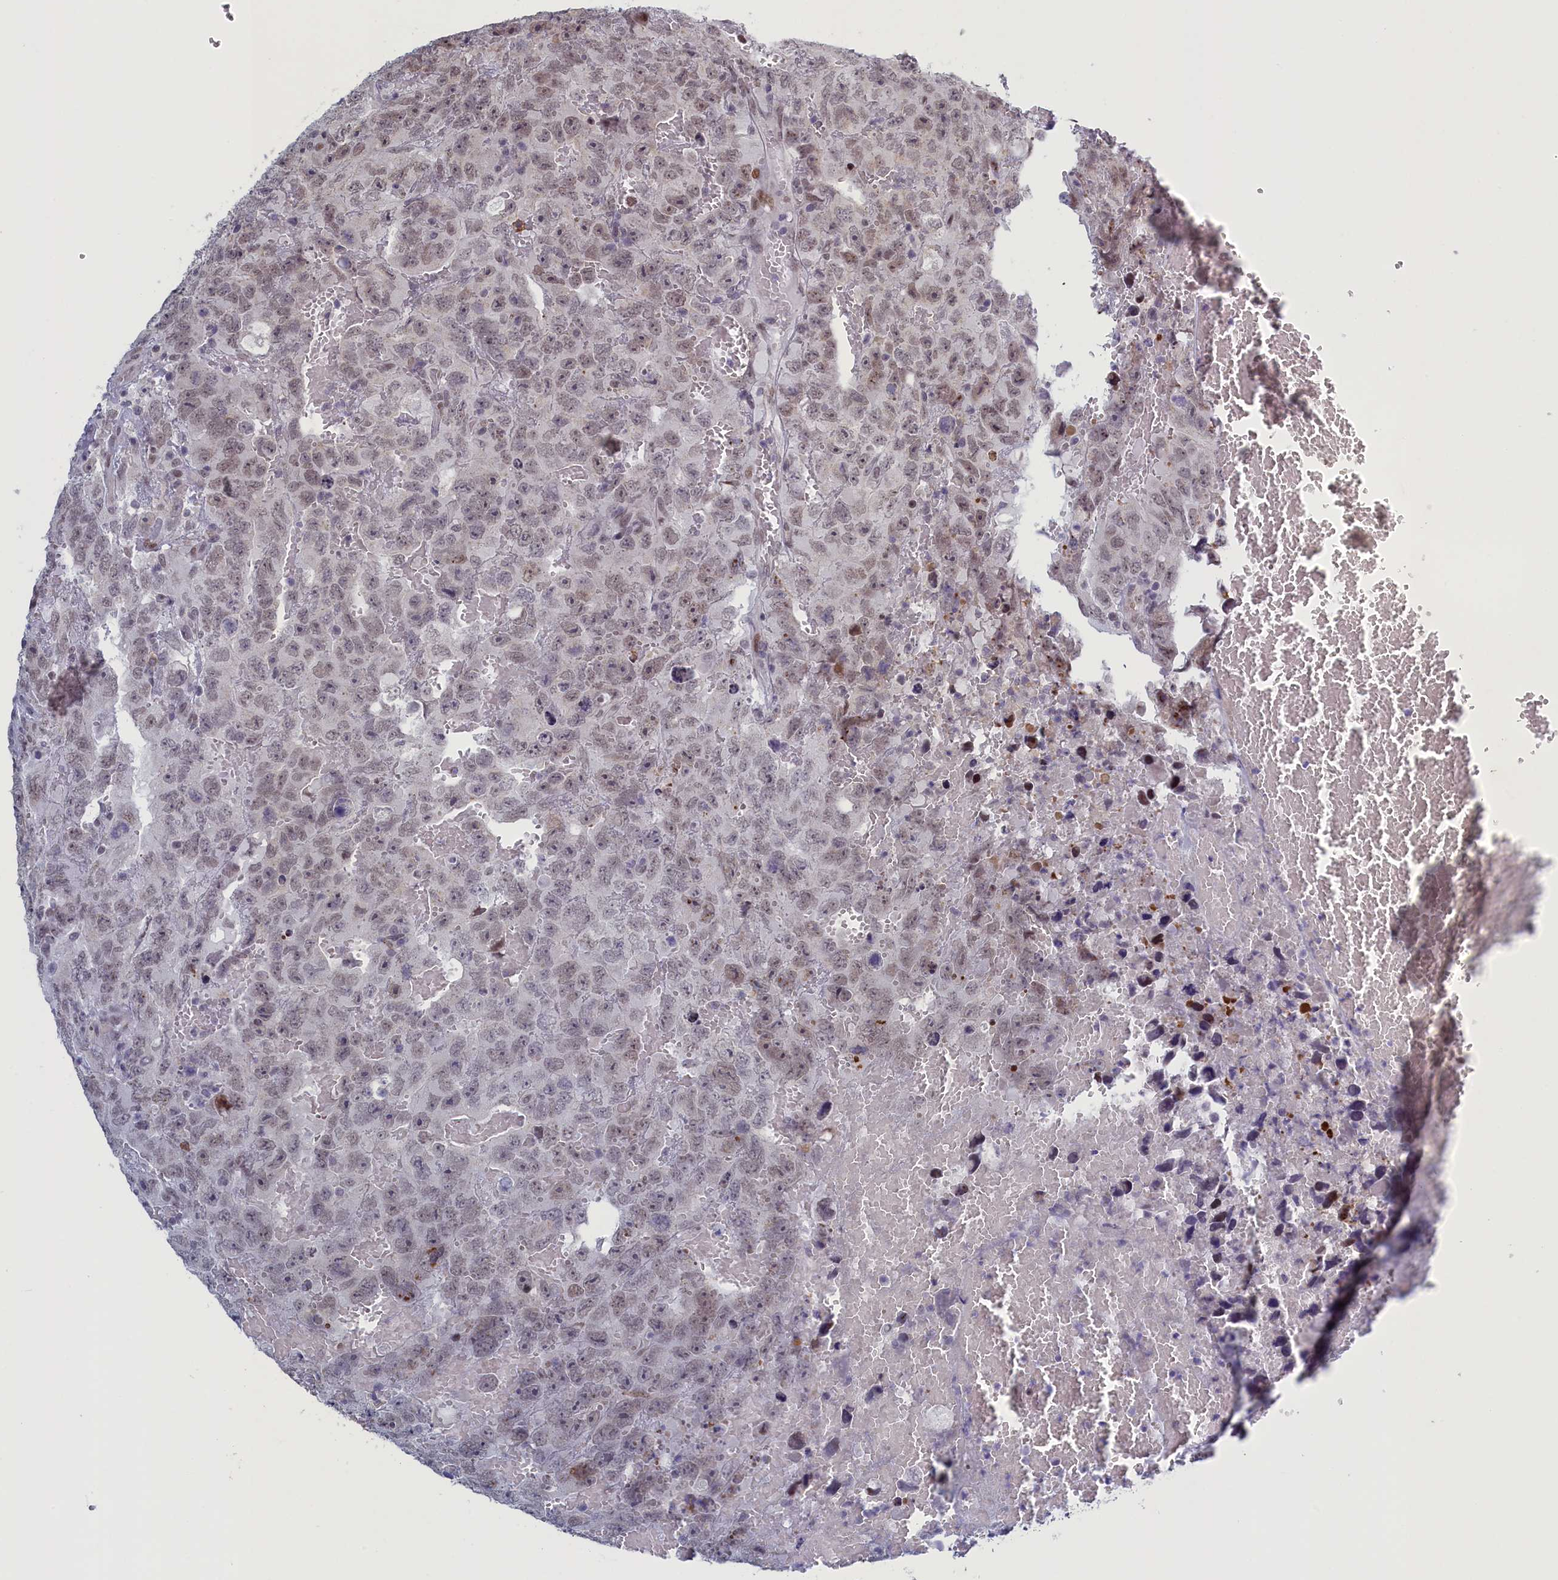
{"staining": {"intensity": "weak", "quantity": "25%-75%", "location": "nuclear"}, "tissue": "testis cancer", "cell_type": "Tumor cells", "image_type": "cancer", "snomed": [{"axis": "morphology", "description": "Carcinoma, Embryonal, NOS"}, {"axis": "topography", "description": "Testis"}], "caption": "Immunohistochemical staining of testis cancer exhibits weak nuclear protein positivity in about 25%-75% of tumor cells.", "gene": "ATF7IP2", "patient": {"sex": "male", "age": 45}}